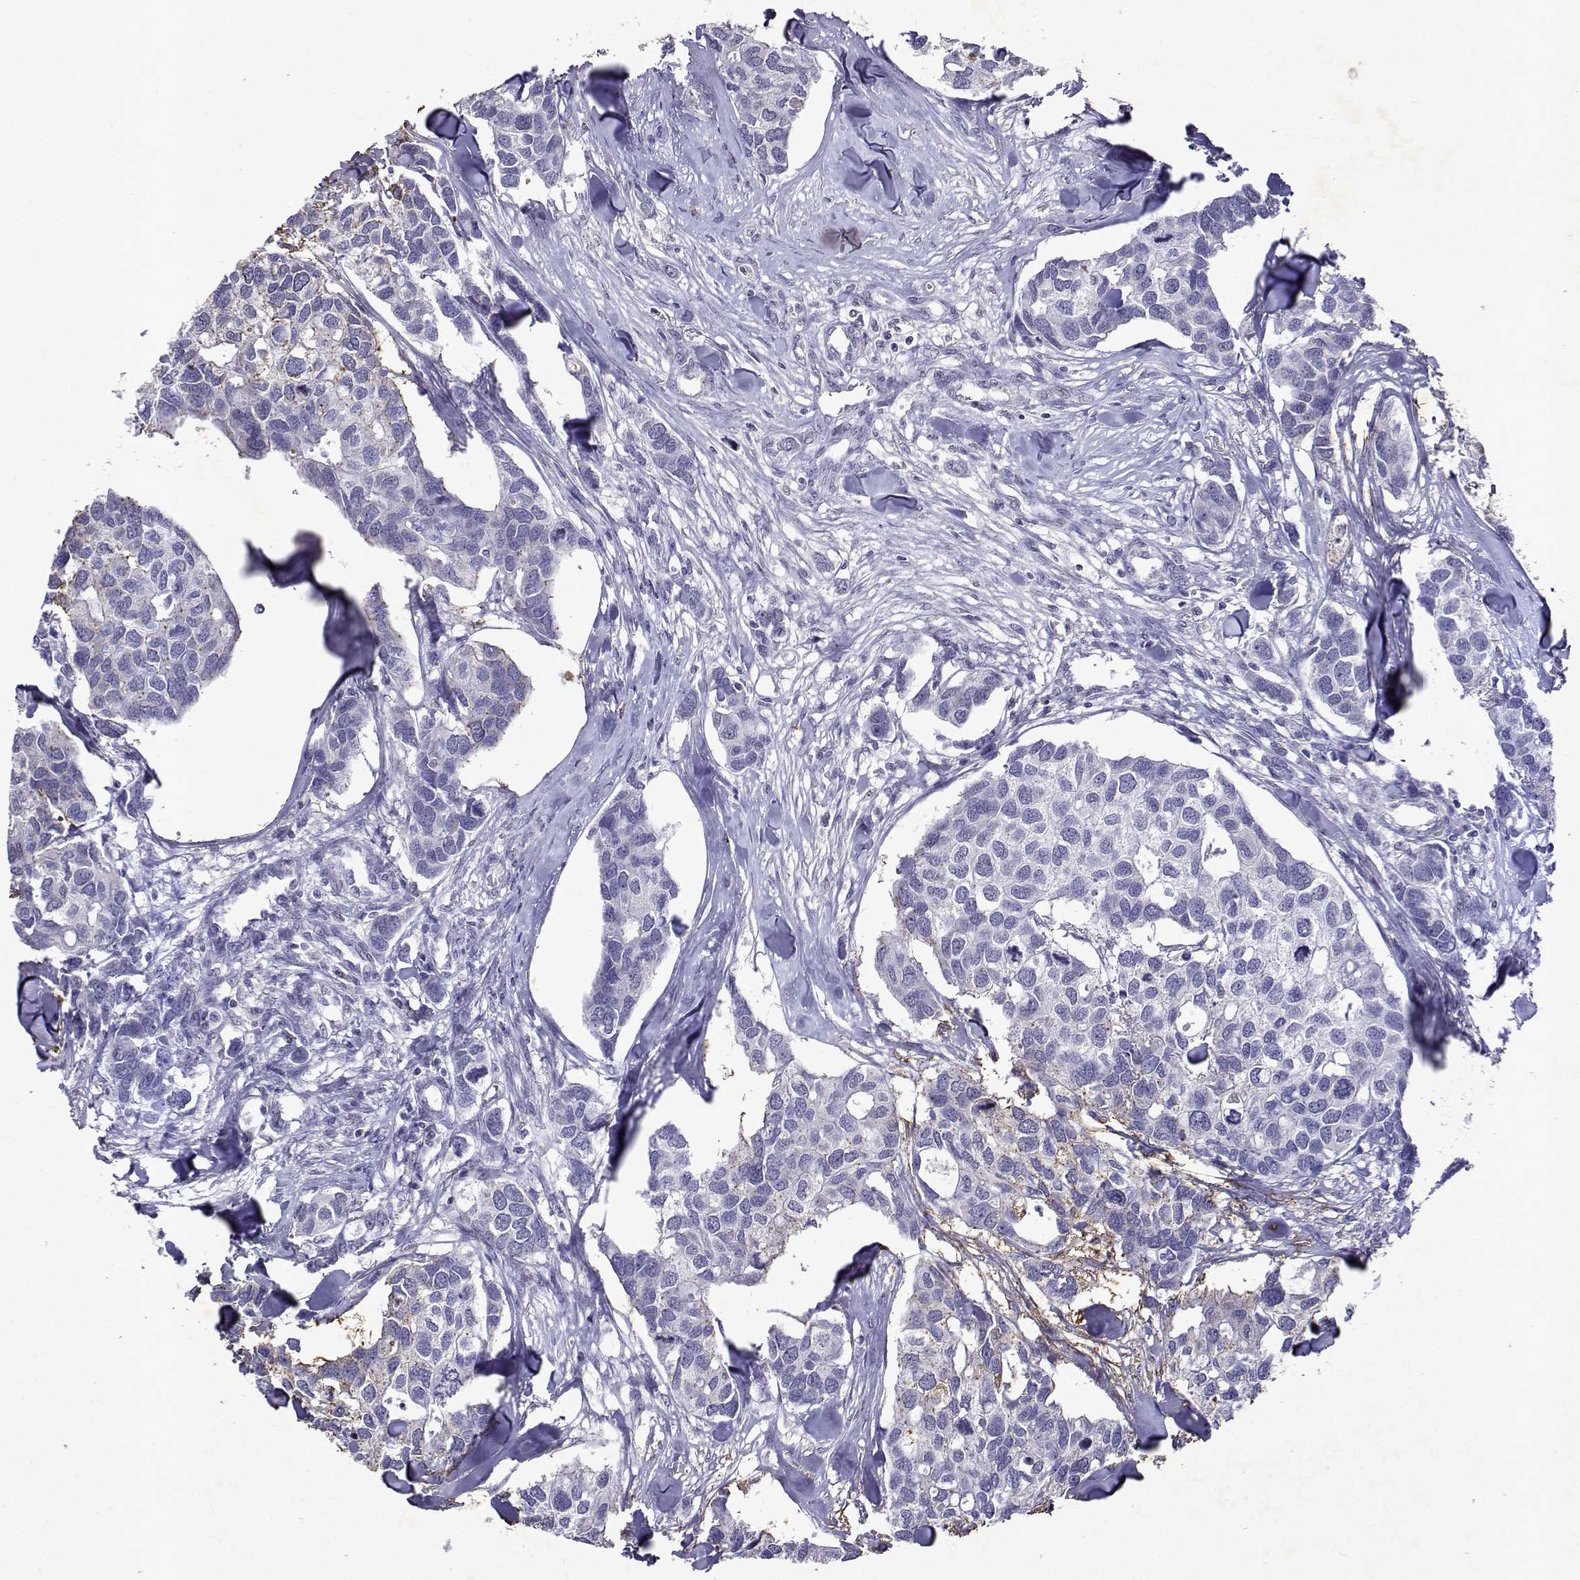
{"staining": {"intensity": "negative", "quantity": "none", "location": "none"}, "tissue": "breast cancer", "cell_type": "Tumor cells", "image_type": "cancer", "snomed": [{"axis": "morphology", "description": "Duct carcinoma"}, {"axis": "topography", "description": "Breast"}], "caption": "There is no significant expression in tumor cells of intraductal carcinoma (breast). (Stains: DAB immunohistochemistry (IHC) with hematoxylin counter stain, Microscopy: brightfield microscopy at high magnification).", "gene": "DUSP28", "patient": {"sex": "female", "age": 83}}